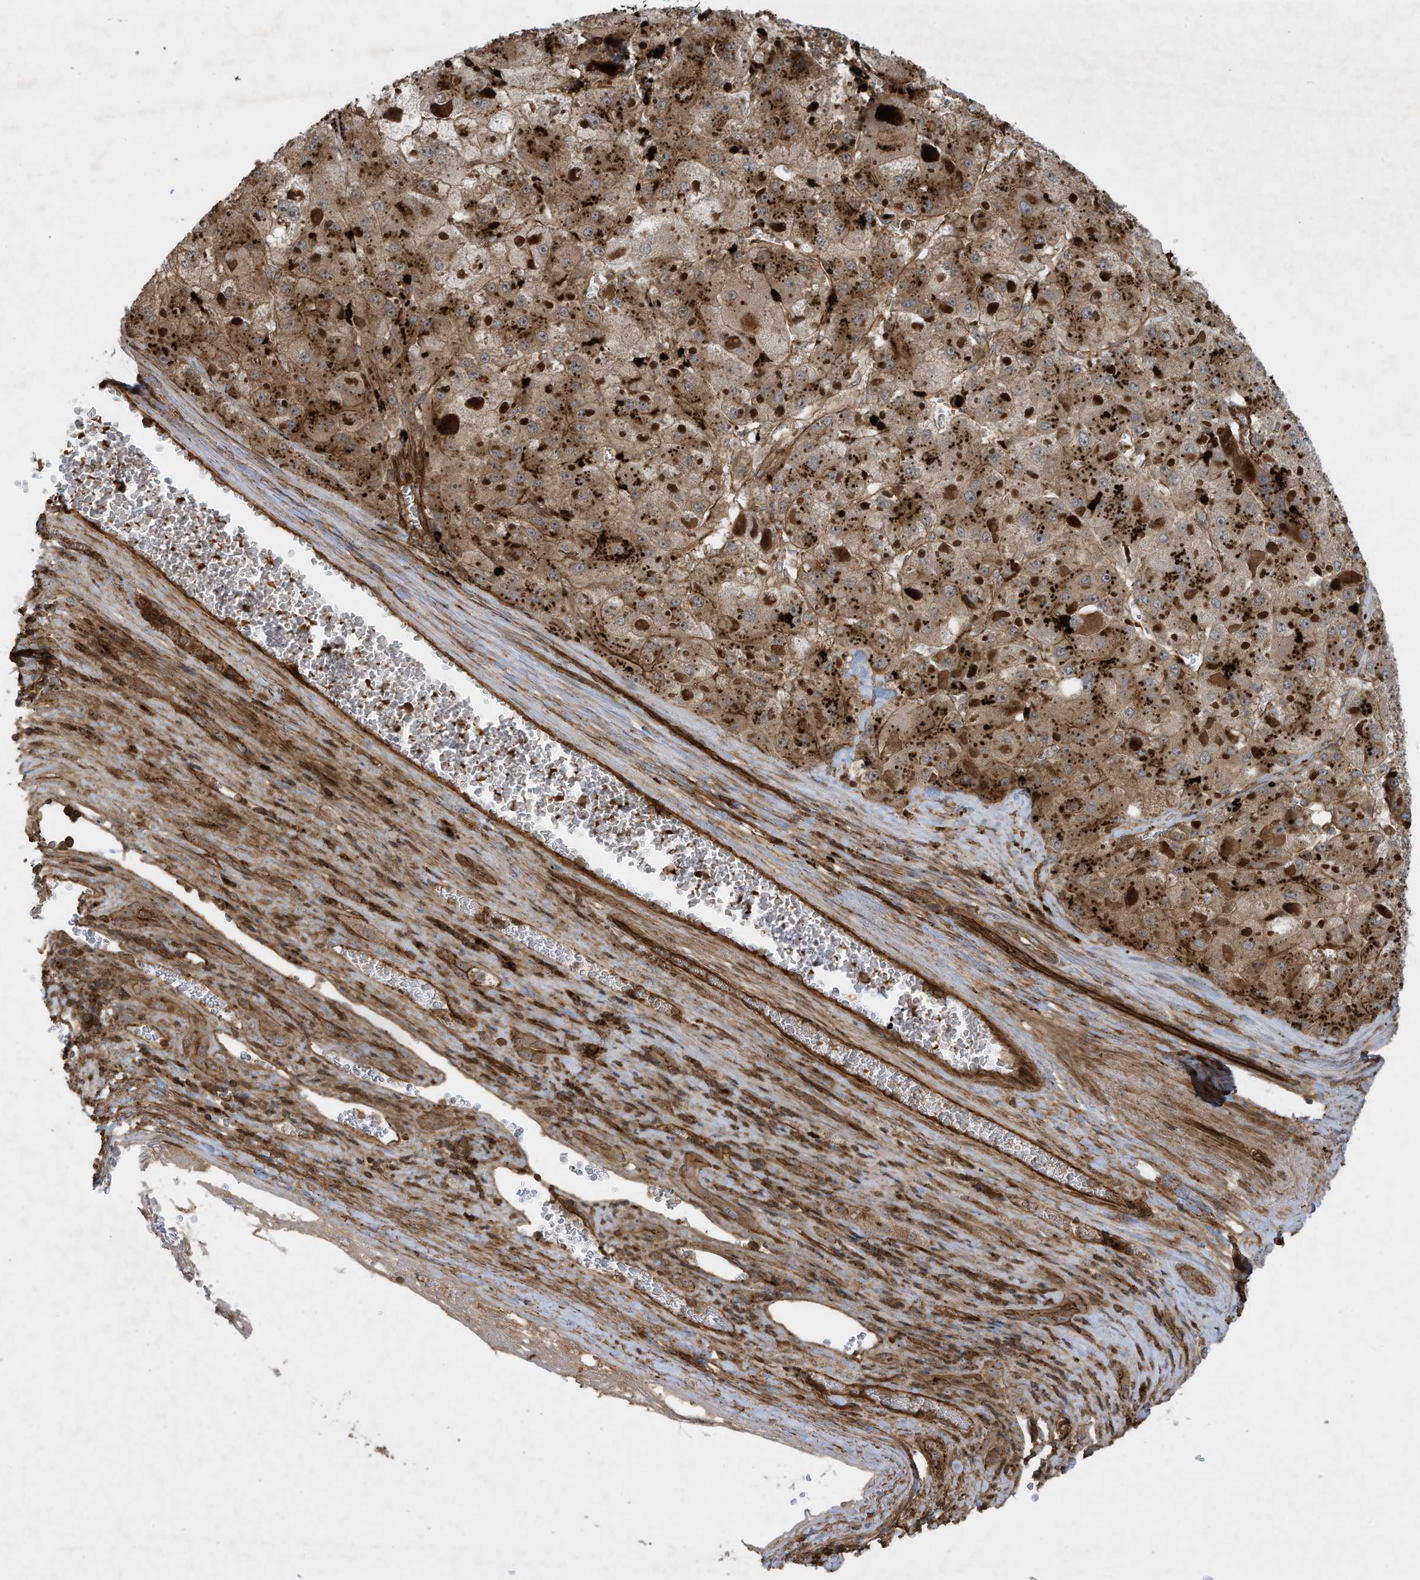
{"staining": {"intensity": "moderate", "quantity": ">75%", "location": "cytoplasmic/membranous"}, "tissue": "liver cancer", "cell_type": "Tumor cells", "image_type": "cancer", "snomed": [{"axis": "morphology", "description": "Carcinoma, Hepatocellular, NOS"}, {"axis": "topography", "description": "Liver"}], "caption": "This image exhibits IHC staining of liver cancer, with medium moderate cytoplasmic/membranous positivity in approximately >75% of tumor cells.", "gene": "DDIT4", "patient": {"sex": "female", "age": 73}}